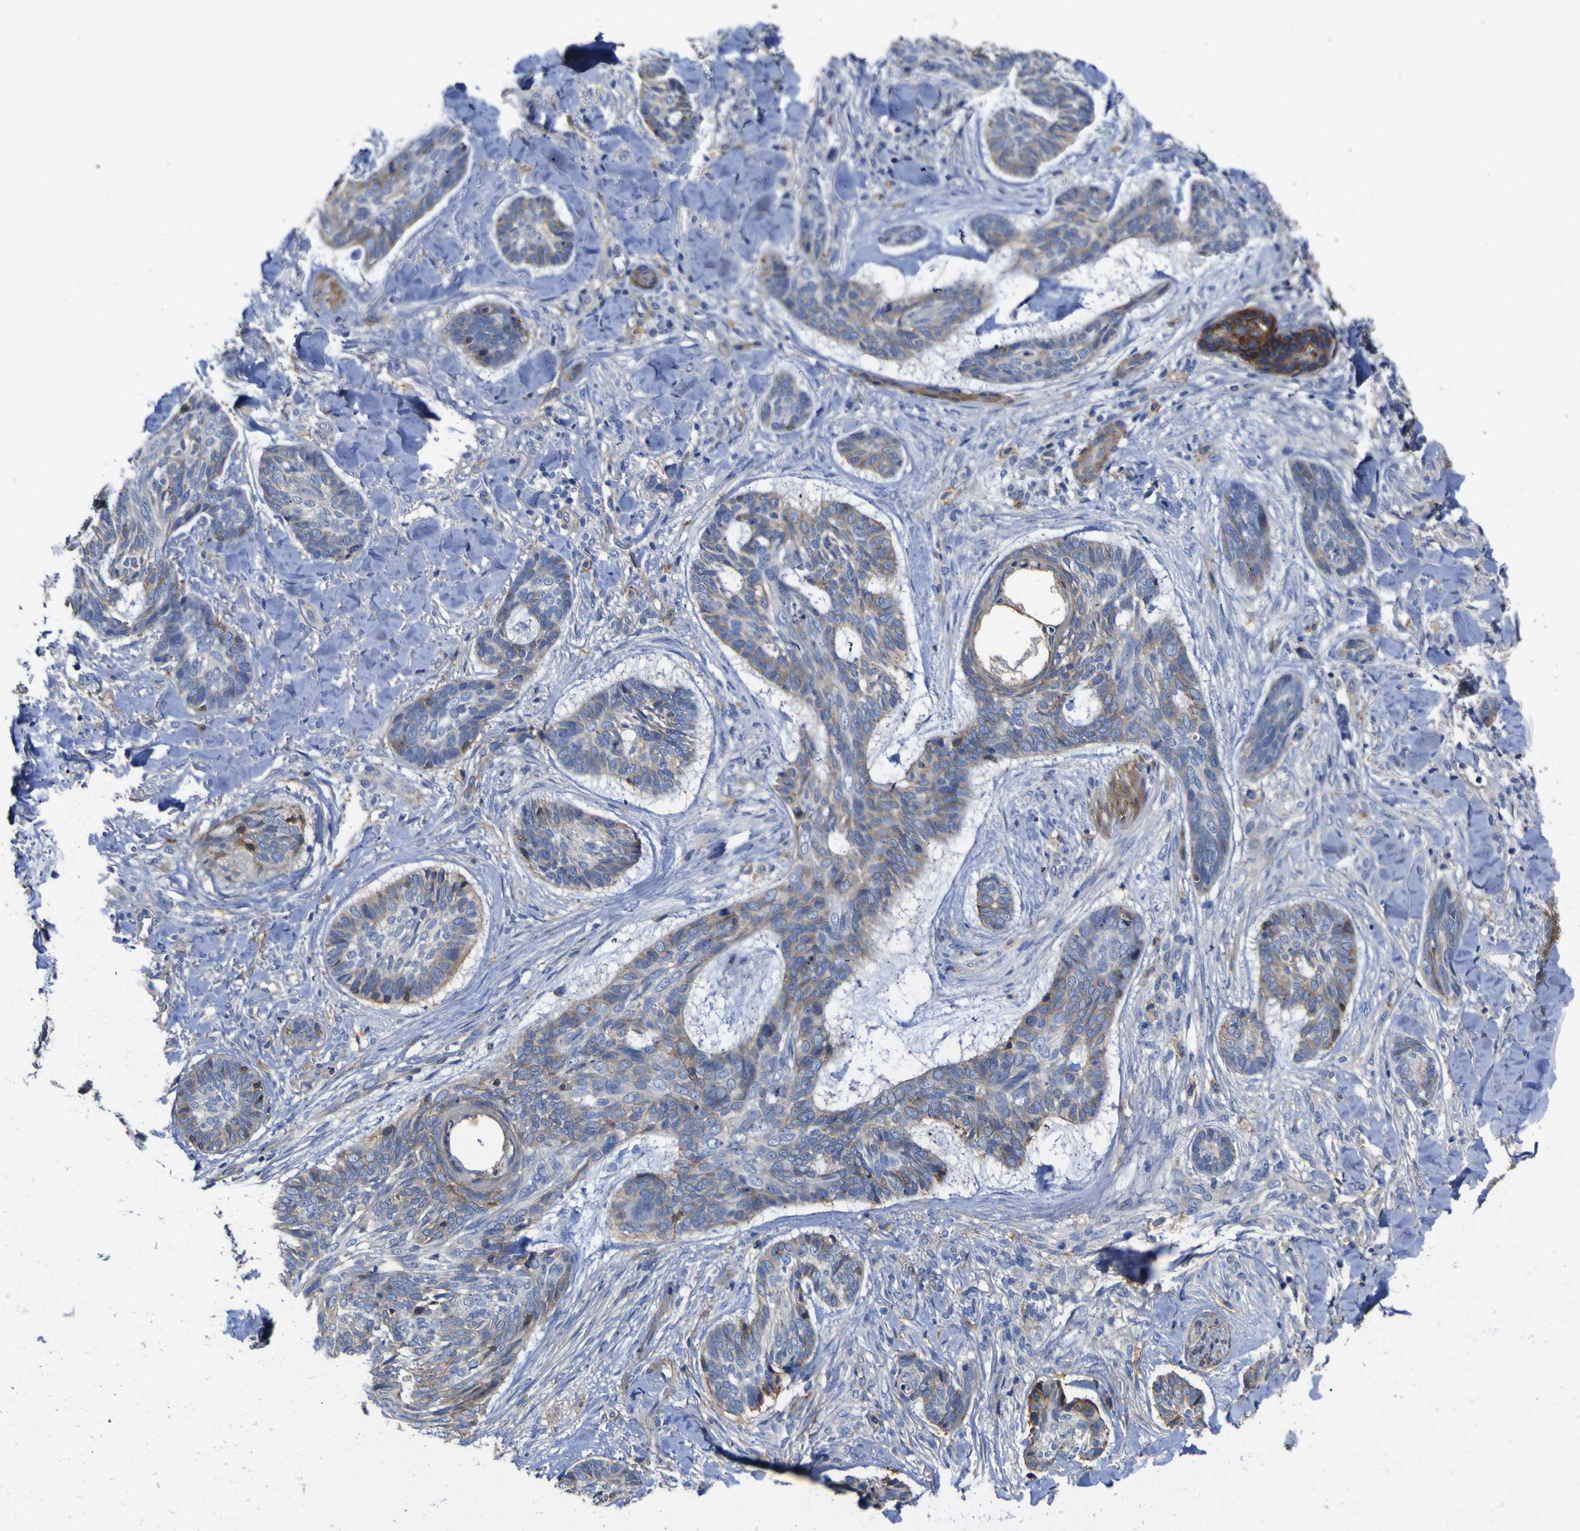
{"staining": {"intensity": "moderate", "quantity": "25%-75%", "location": "cytoplasmic/membranous"}, "tissue": "skin cancer", "cell_type": "Tumor cells", "image_type": "cancer", "snomed": [{"axis": "morphology", "description": "Basal cell carcinoma"}, {"axis": "topography", "description": "Skin"}], "caption": "Skin basal cell carcinoma tissue shows moderate cytoplasmic/membranous staining in about 25%-75% of tumor cells Using DAB (brown) and hematoxylin (blue) stains, captured at high magnification using brightfield microscopy.", "gene": "CD151", "patient": {"sex": "male", "age": 43}}